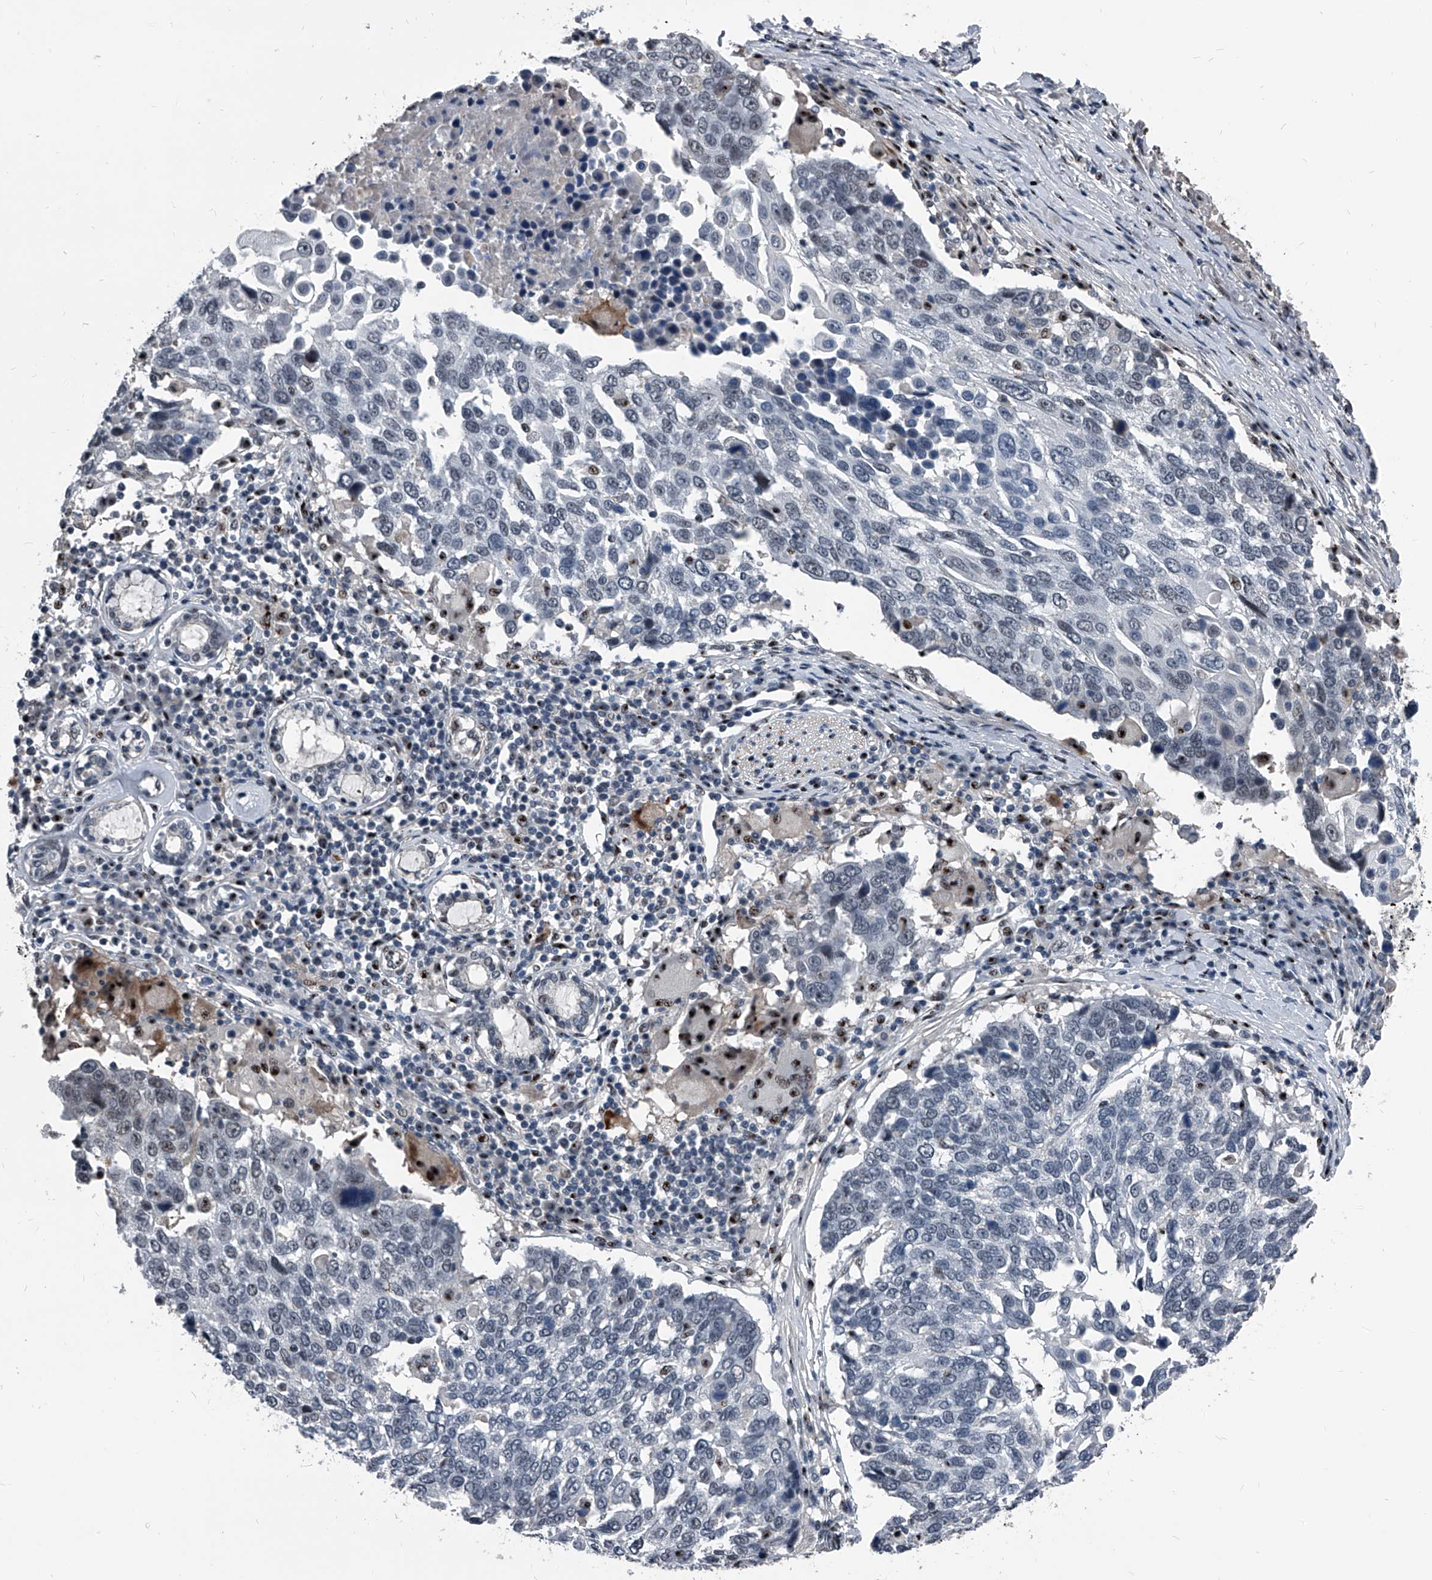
{"staining": {"intensity": "negative", "quantity": "none", "location": "none"}, "tissue": "lung cancer", "cell_type": "Tumor cells", "image_type": "cancer", "snomed": [{"axis": "morphology", "description": "Squamous cell carcinoma, NOS"}, {"axis": "topography", "description": "Lung"}], "caption": "Immunohistochemistry of human lung squamous cell carcinoma reveals no expression in tumor cells.", "gene": "MEN1", "patient": {"sex": "male", "age": 66}}